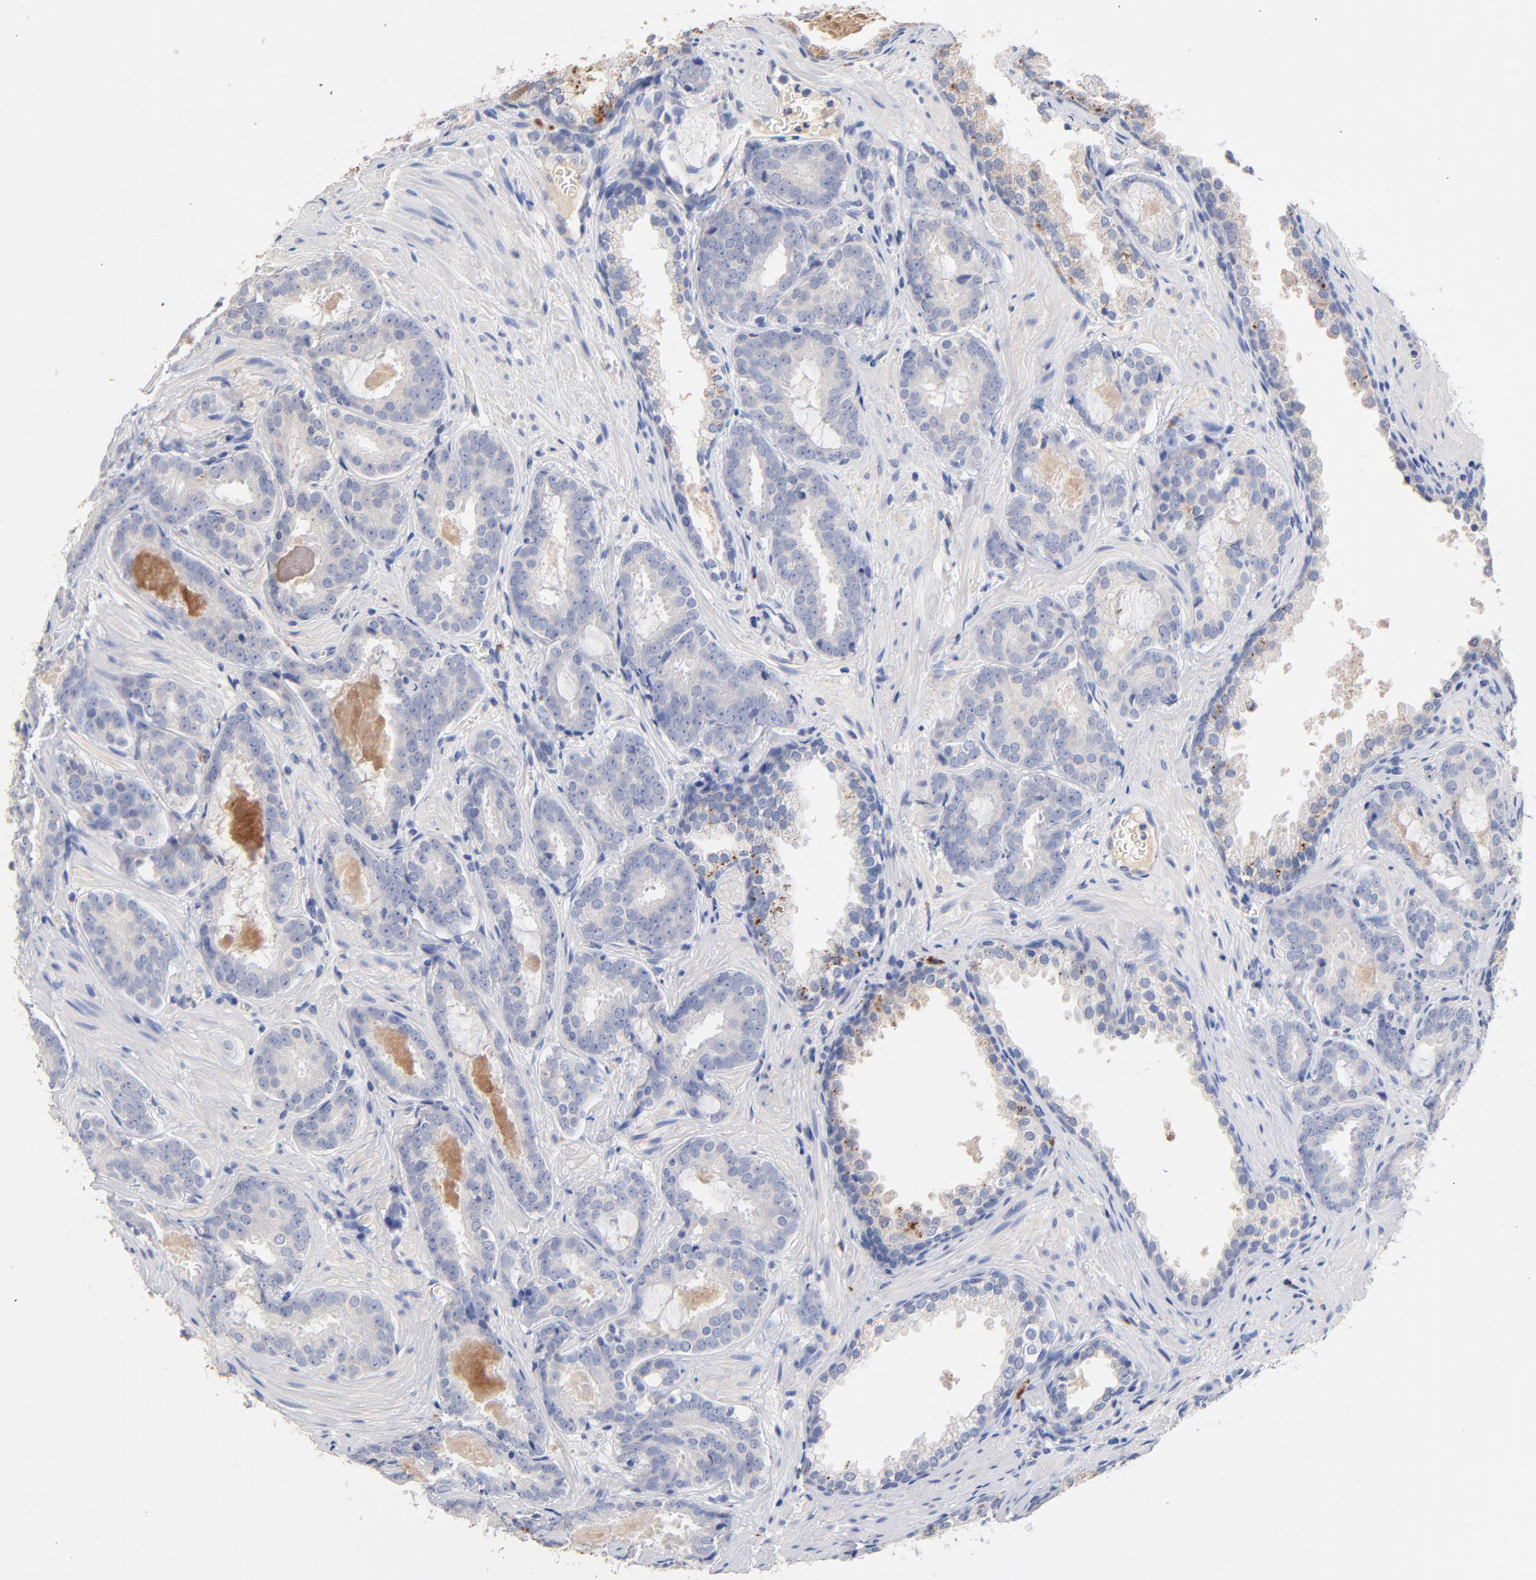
{"staining": {"intensity": "moderate", "quantity": "<25%", "location": "cytoplasmic/membranous"}, "tissue": "prostate cancer", "cell_type": "Tumor cells", "image_type": "cancer", "snomed": [{"axis": "morphology", "description": "Adenocarcinoma, Medium grade"}, {"axis": "topography", "description": "Prostate"}], "caption": "Protein expression analysis of prostate cancer demonstrates moderate cytoplasmic/membranous staining in about <25% of tumor cells. The staining is performed using DAB (3,3'-diaminobenzidine) brown chromogen to label protein expression. The nuclei are counter-stained blue using hematoxylin.", "gene": "CPS1", "patient": {"sex": "male", "age": 64}}